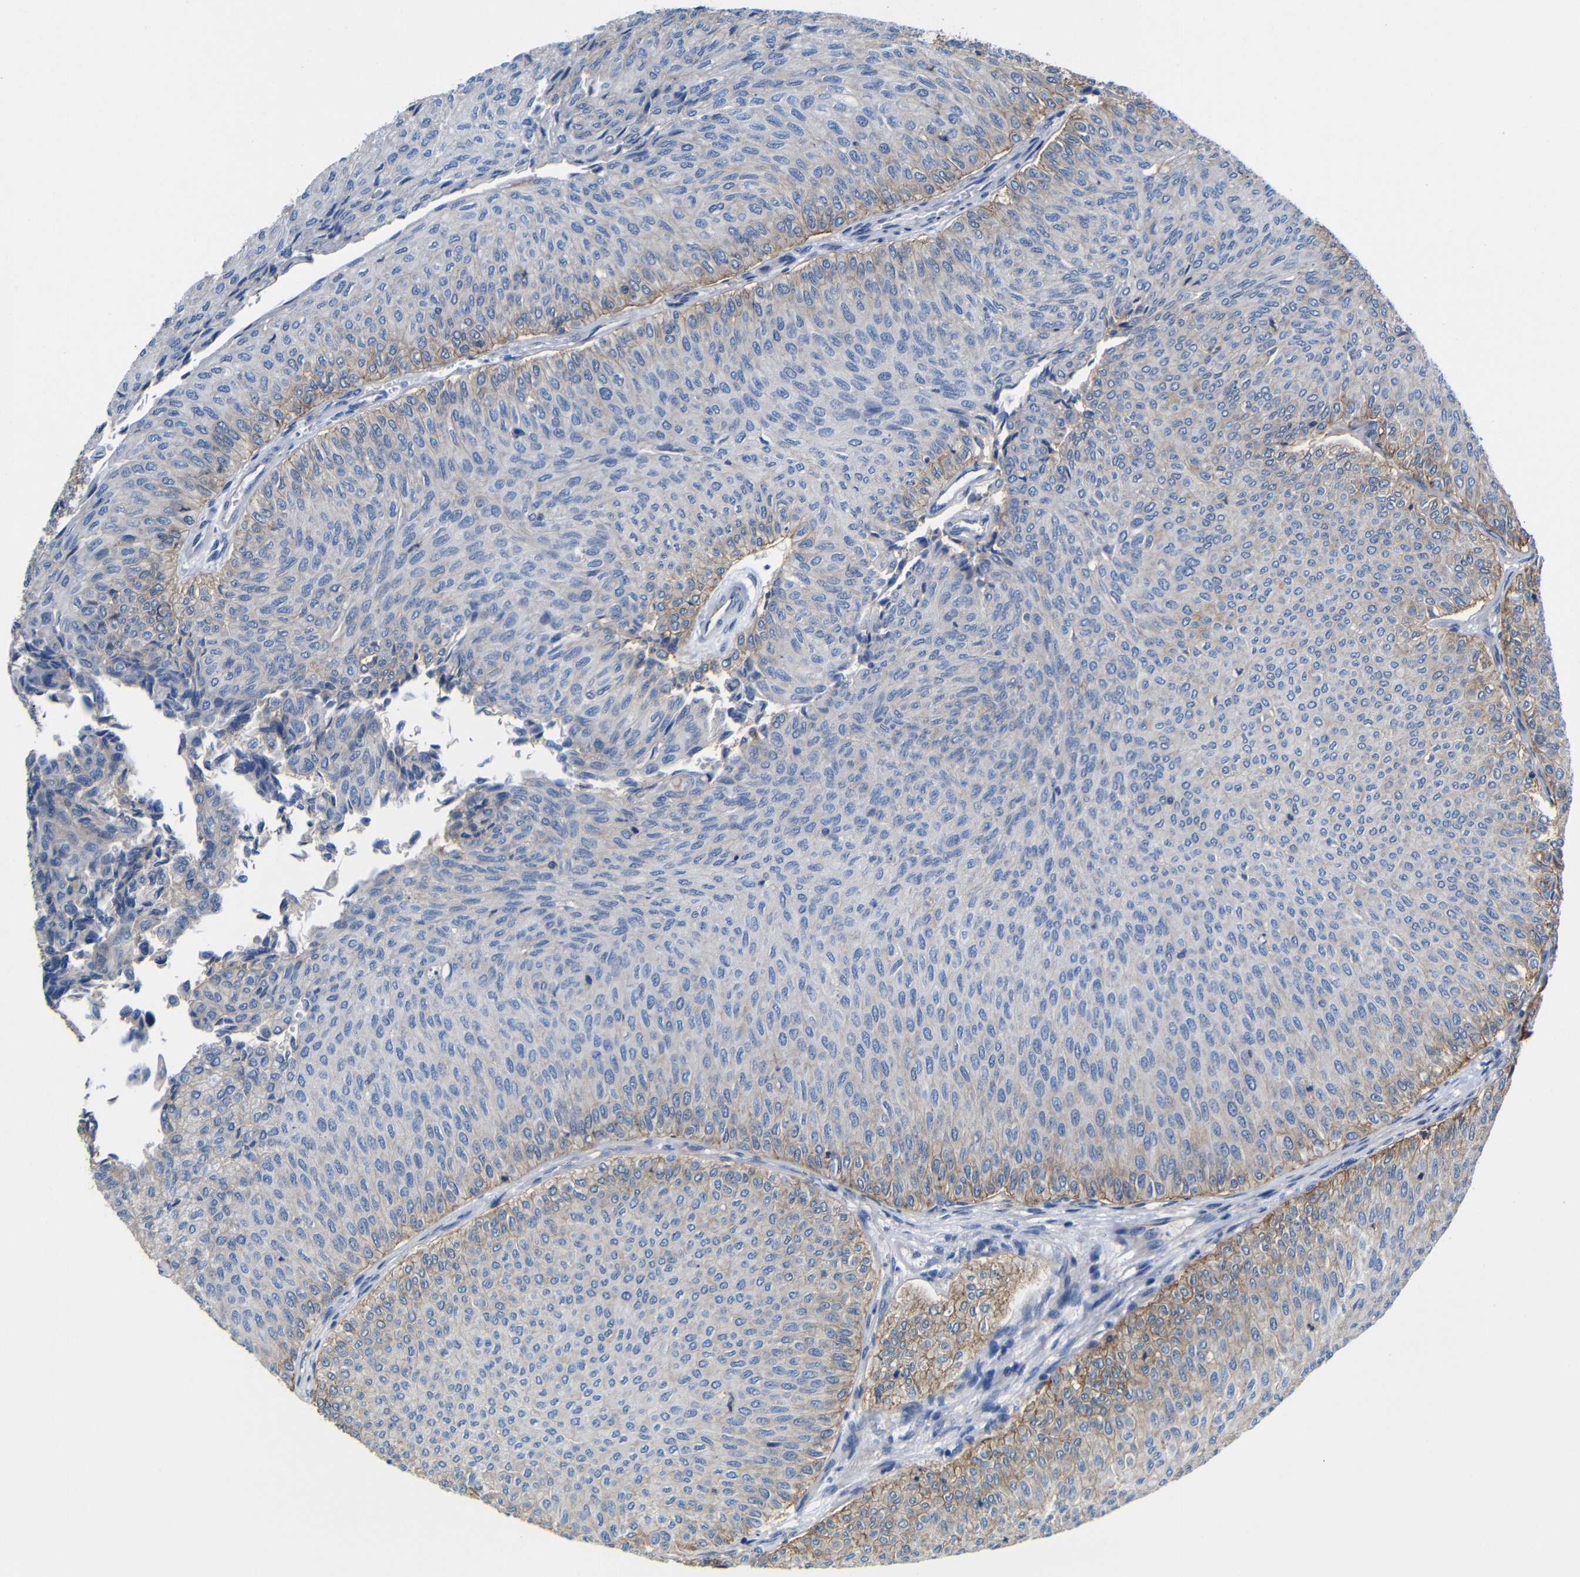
{"staining": {"intensity": "moderate", "quantity": "<25%", "location": "cytoplasmic/membranous"}, "tissue": "urothelial cancer", "cell_type": "Tumor cells", "image_type": "cancer", "snomed": [{"axis": "morphology", "description": "Urothelial carcinoma, Low grade"}, {"axis": "topography", "description": "Urinary bladder"}], "caption": "Immunohistochemical staining of human urothelial carcinoma (low-grade) shows moderate cytoplasmic/membranous protein expression in approximately <25% of tumor cells. (IHC, brightfield microscopy, high magnification).", "gene": "ZNF90", "patient": {"sex": "male", "age": 78}}